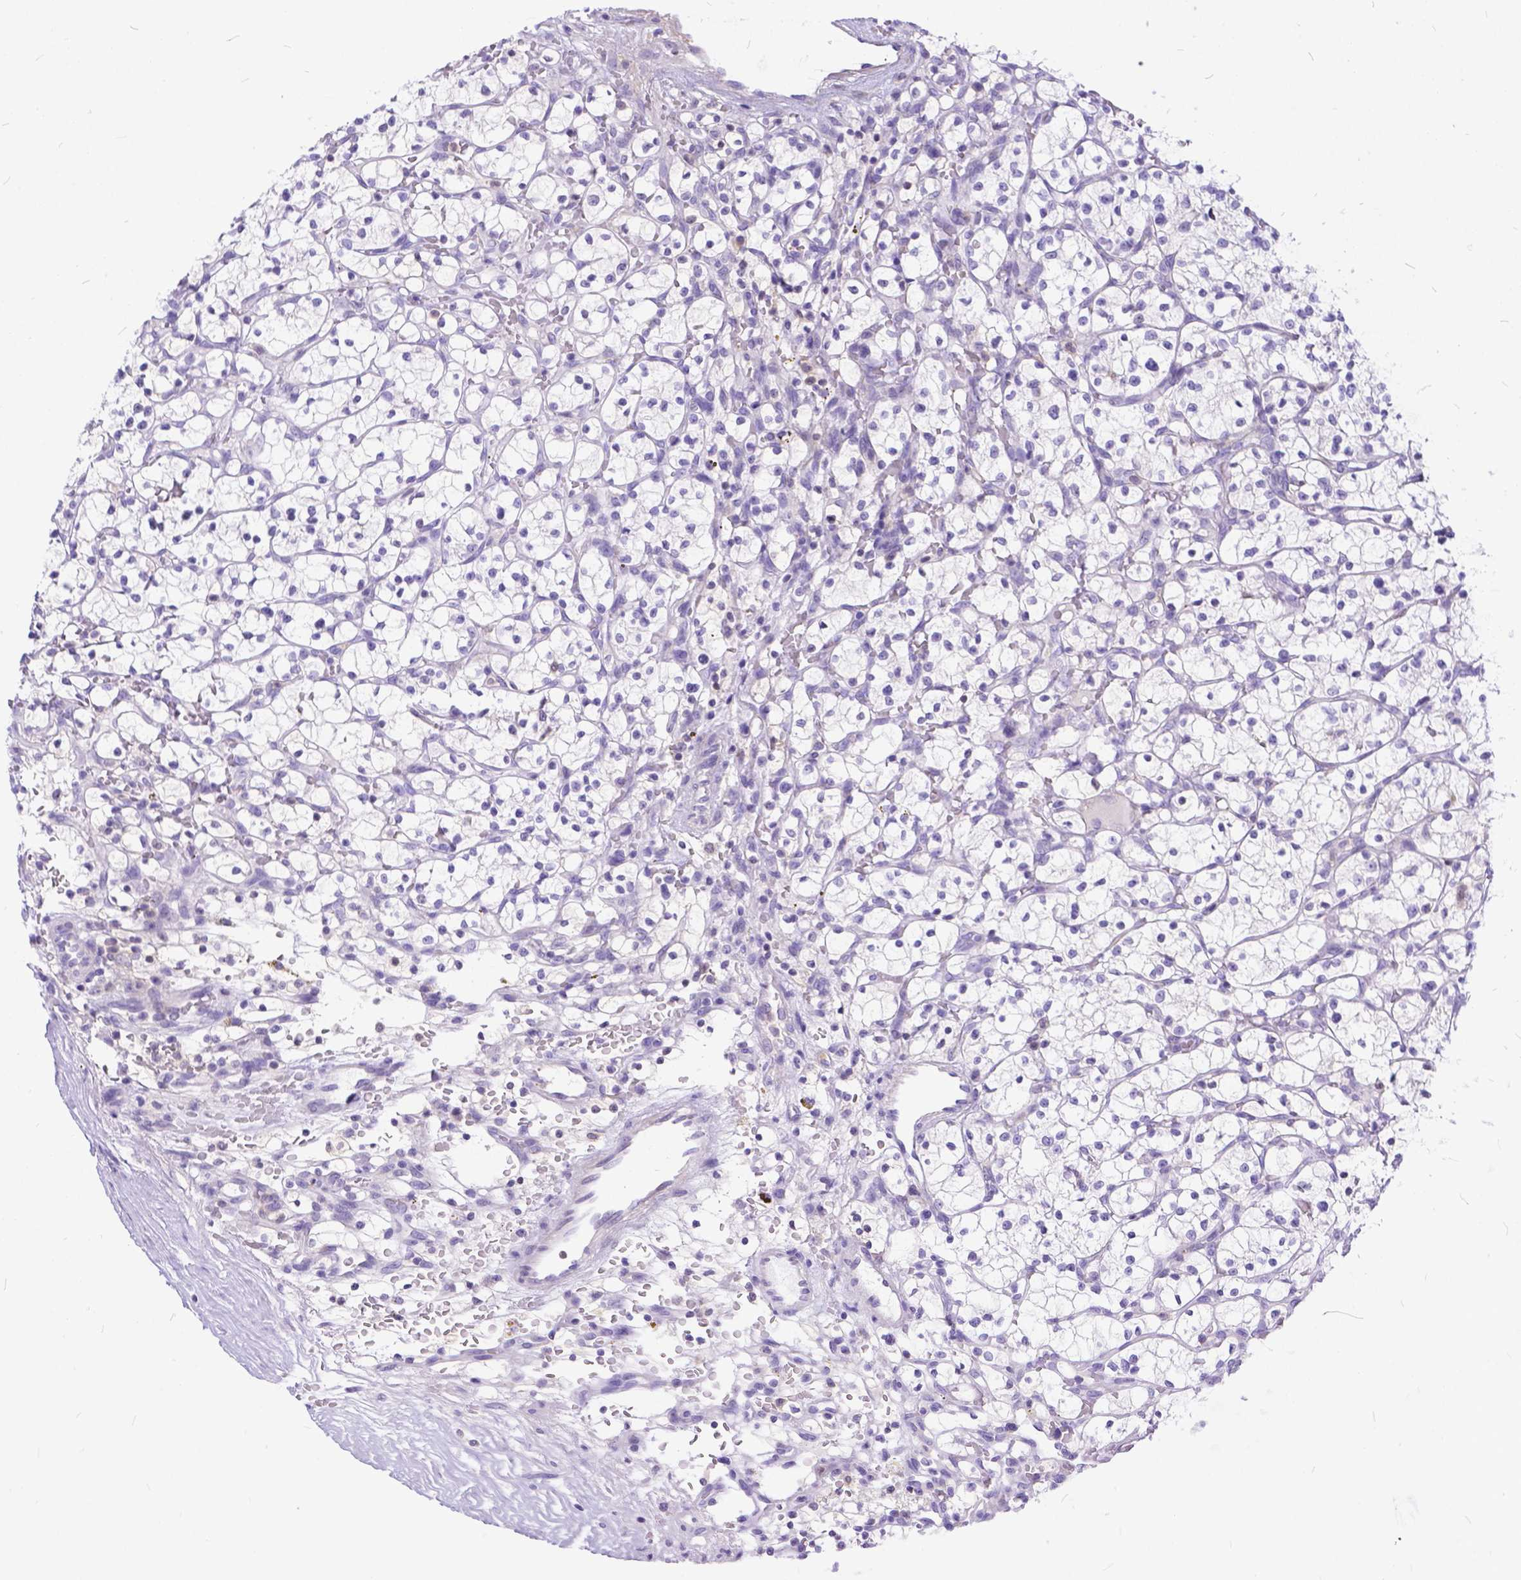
{"staining": {"intensity": "negative", "quantity": "none", "location": "none"}, "tissue": "renal cancer", "cell_type": "Tumor cells", "image_type": "cancer", "snomed": [{"axis": "morphology", "description": "Adenocarcinoma, NOS"}, {"axis": "topography", "description": "Kidney"}], "caption": "A micrograph of human adenocarcinoma (renal) is negative for staining in tumor cells.", "gene": "TMEM169", "patient": {"sex": "female", "age": 64}}